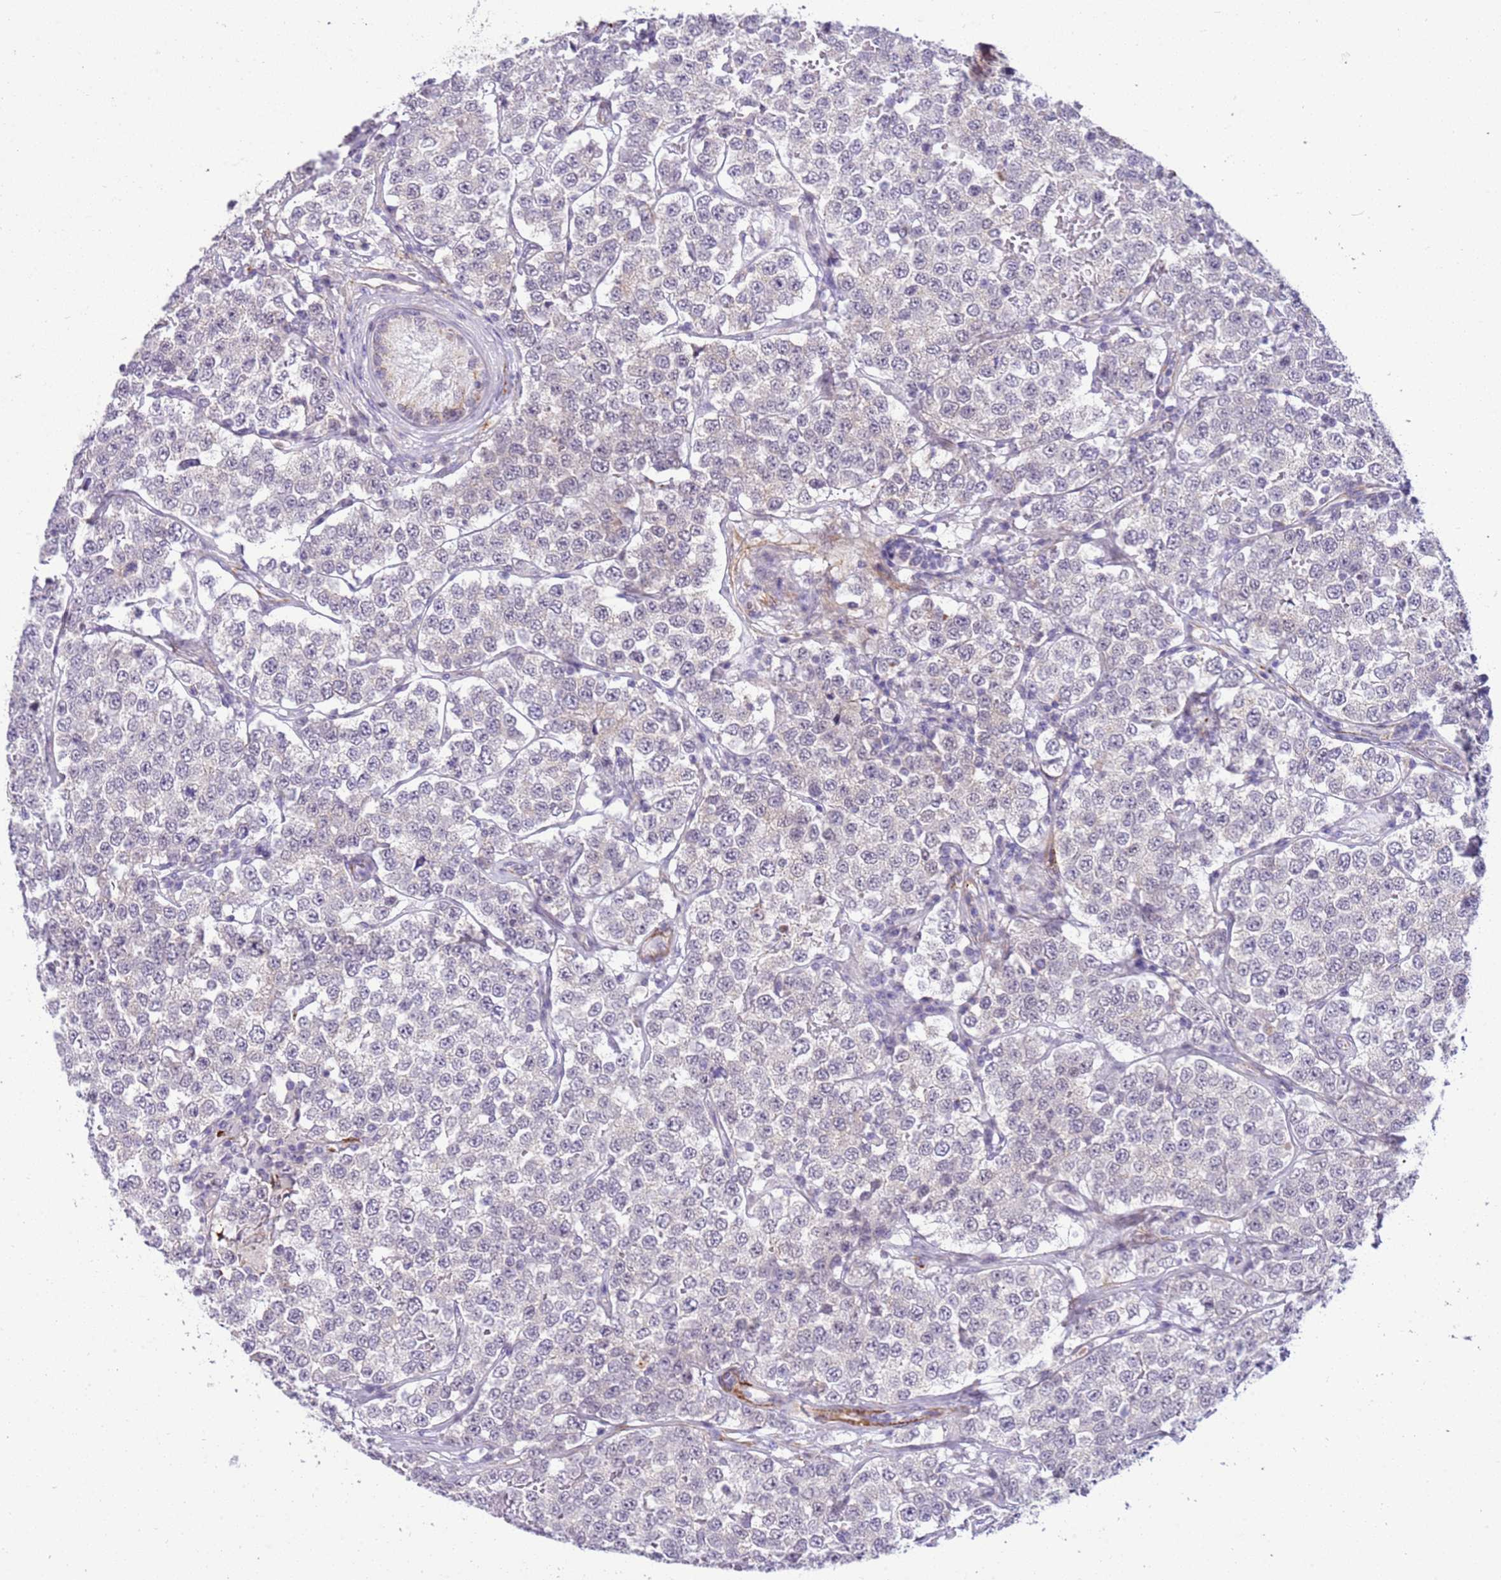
{"staining": {"intensity": "negative", "quantity": "none", "location": "none"}, "tissue": "testis cancer", "cell_type": "Tumor cells", "image_type": "cancer", "snomed": [{"axis": "morphology", "description": "Seminoma, NOS"}, {"axis": "topography", "description": "Testis"}], "caption": "Immunohistochemistry (IHC) of human testis seminoma displays no positivity in tumor cells. Brightfield microscopy of IHC stained with DAB (3,3'-diaminobenzidine) (brown) and hematoxylin (blue), captured at high magnification.", "gene": "SMIM4", "patient": {"sex": "male", "age": 34}}